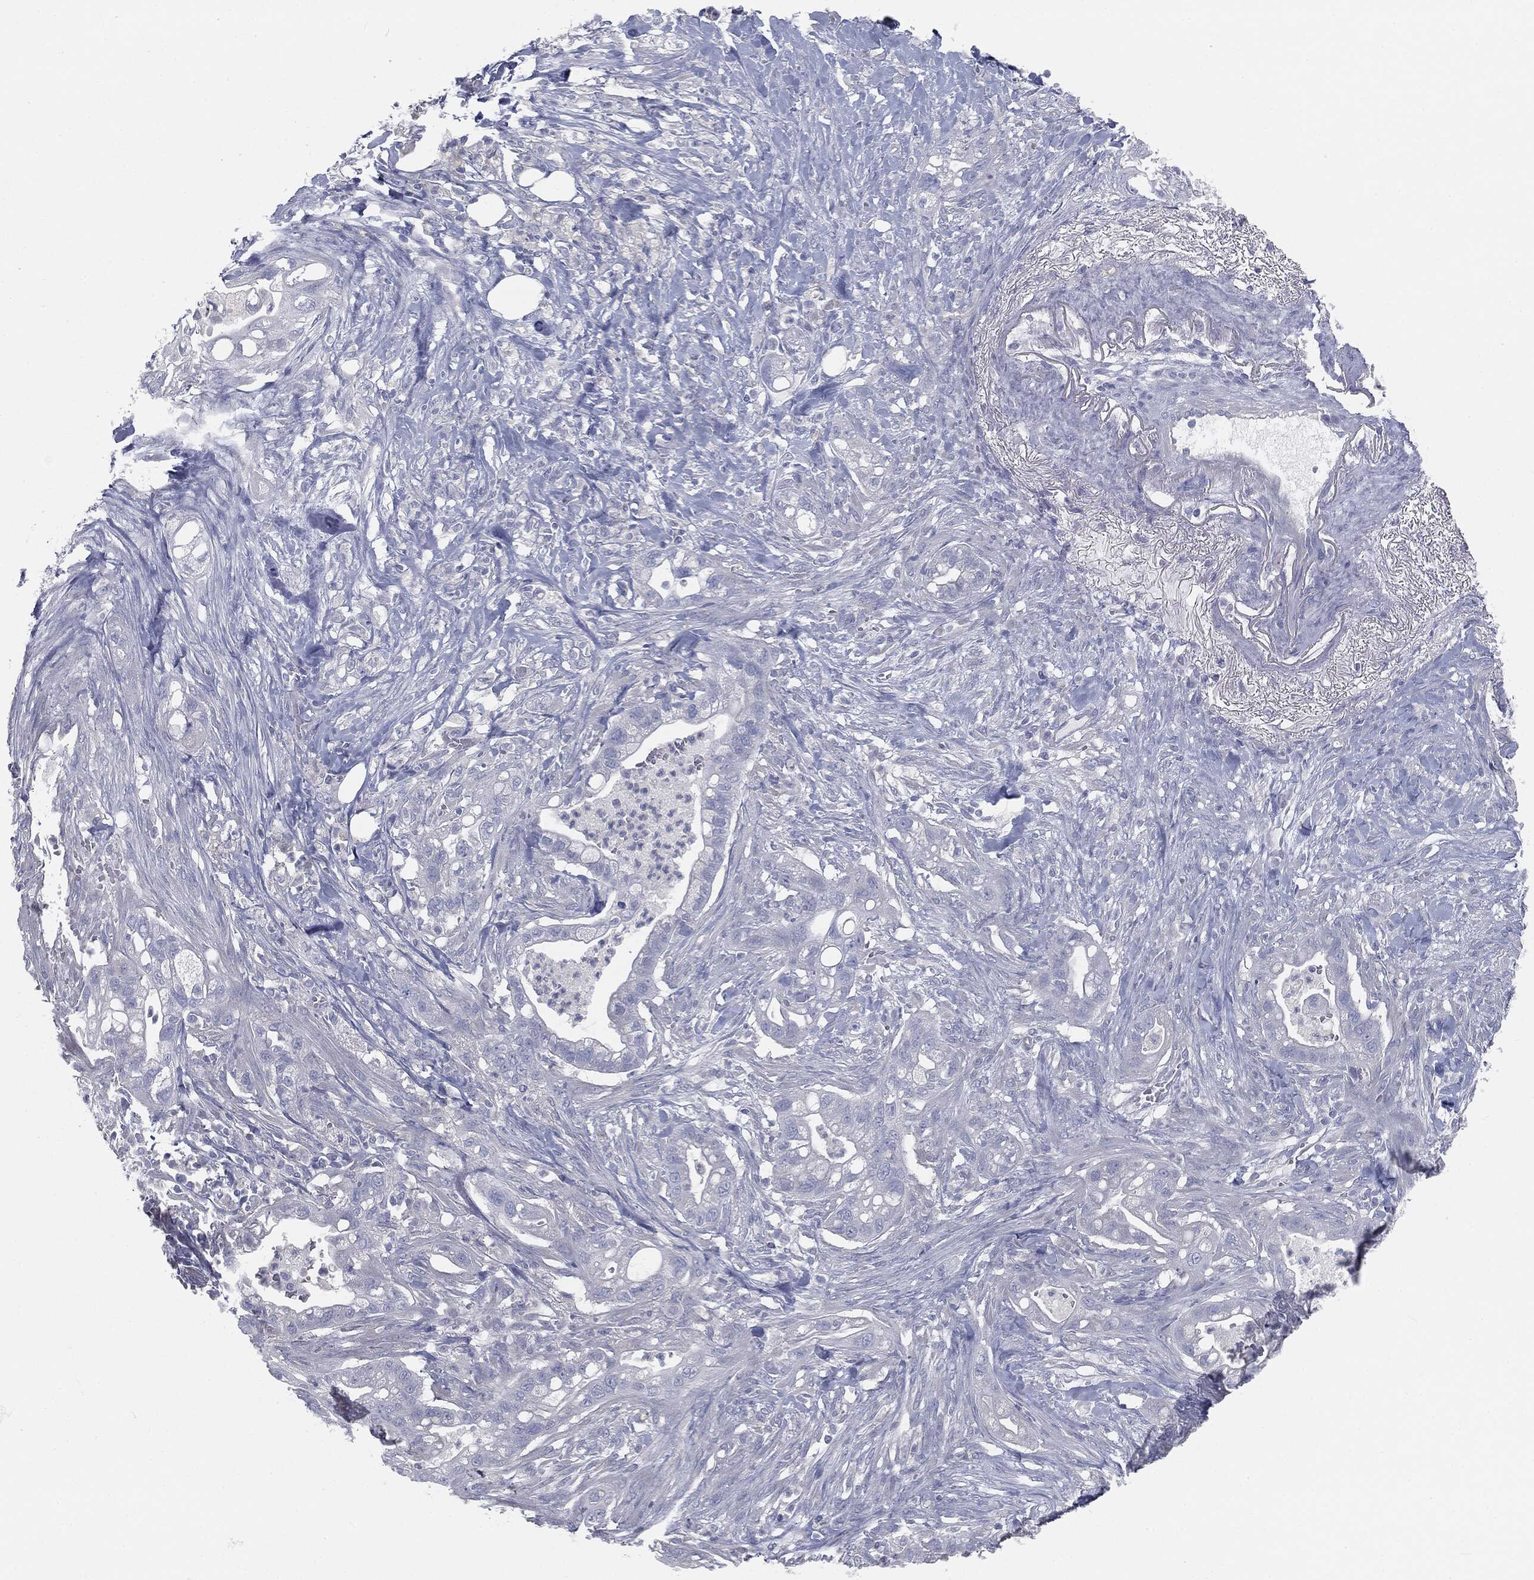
{"staining": {"intensity": "negative", "quantity": "none", "location": "none"}, "tissue": "pancreatic cancer", "cell_type": "Tumor cells", "image_type": "cancer", "snomed": [{"axis": "morphology", "description": "Adenocarcinoma, NOS"}, {"axis": "topography", "description": "Pancreas"}], "caption": "Immunohistochemistry (IHC) image of neoplastic tissue: pancreatic adenocarcinoma stained with DAB exhibits no significant protein positivity in tumor cells. (DAB (3,3'-diaminobenzidine) immunohistochemistry (IHC) with hematoxylin counter stain).", "gene": "CAV3", "patient": {"sex": "male", "age": 44}}